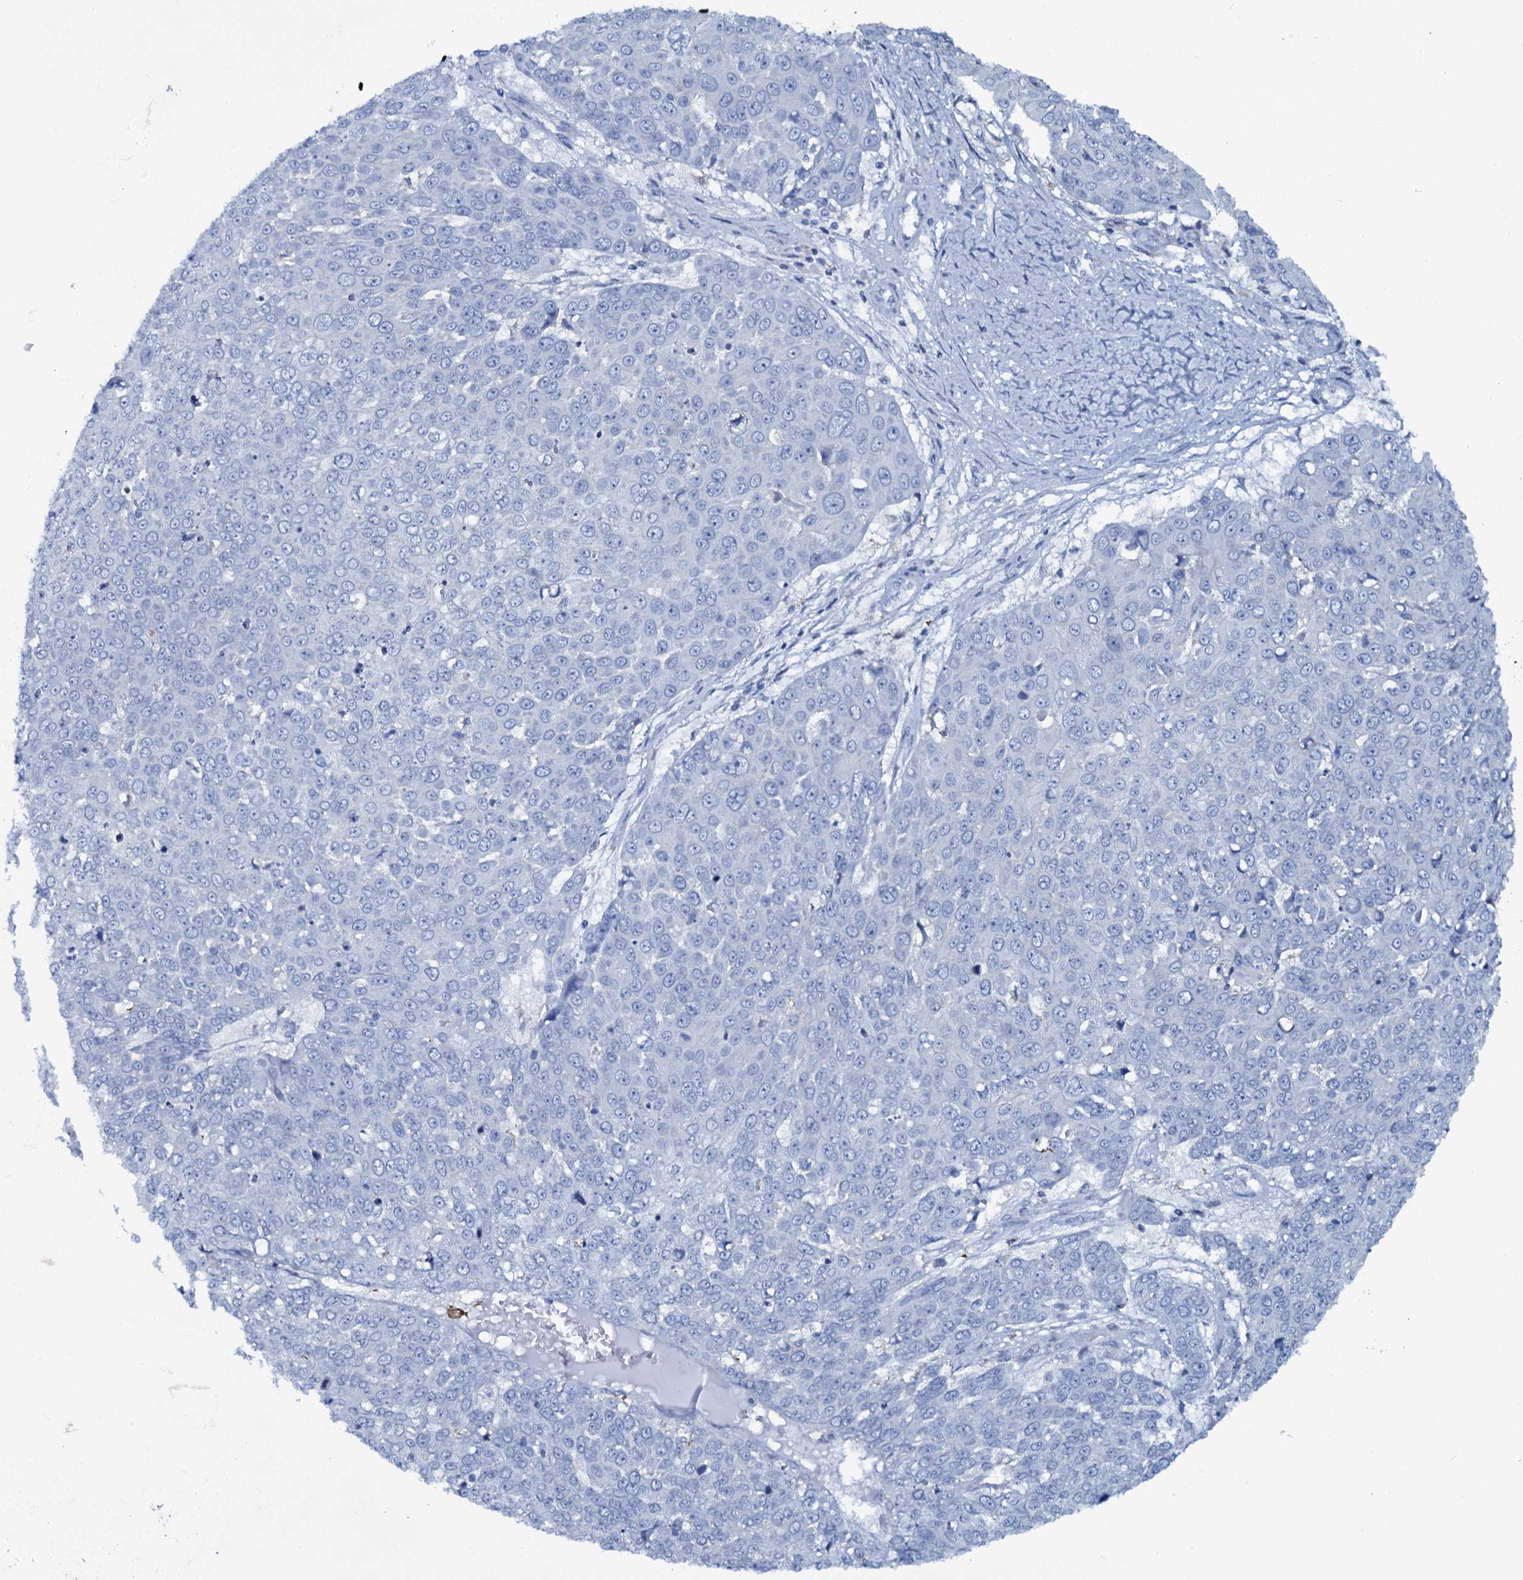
{"staining": {"intensity": "negative", "quantity": "none", "location": "none"}, "tissue": "skin cancer", "cell_type": "Tumor cells", "image_type": "cancer", "snomed": [{"axis": "morphology", "description": "Squamous cell carcinoma, NOS"}, {"axis": "topography", "description": "Skin"}], "caption": "DAB (3,3'-diaminobenzidine) immunohistochemical staining of skin cancer exhibits no significant expression in tumor cells.", "gene": "SLC4A7", "patient": {"sex": "male", "age": 71}}